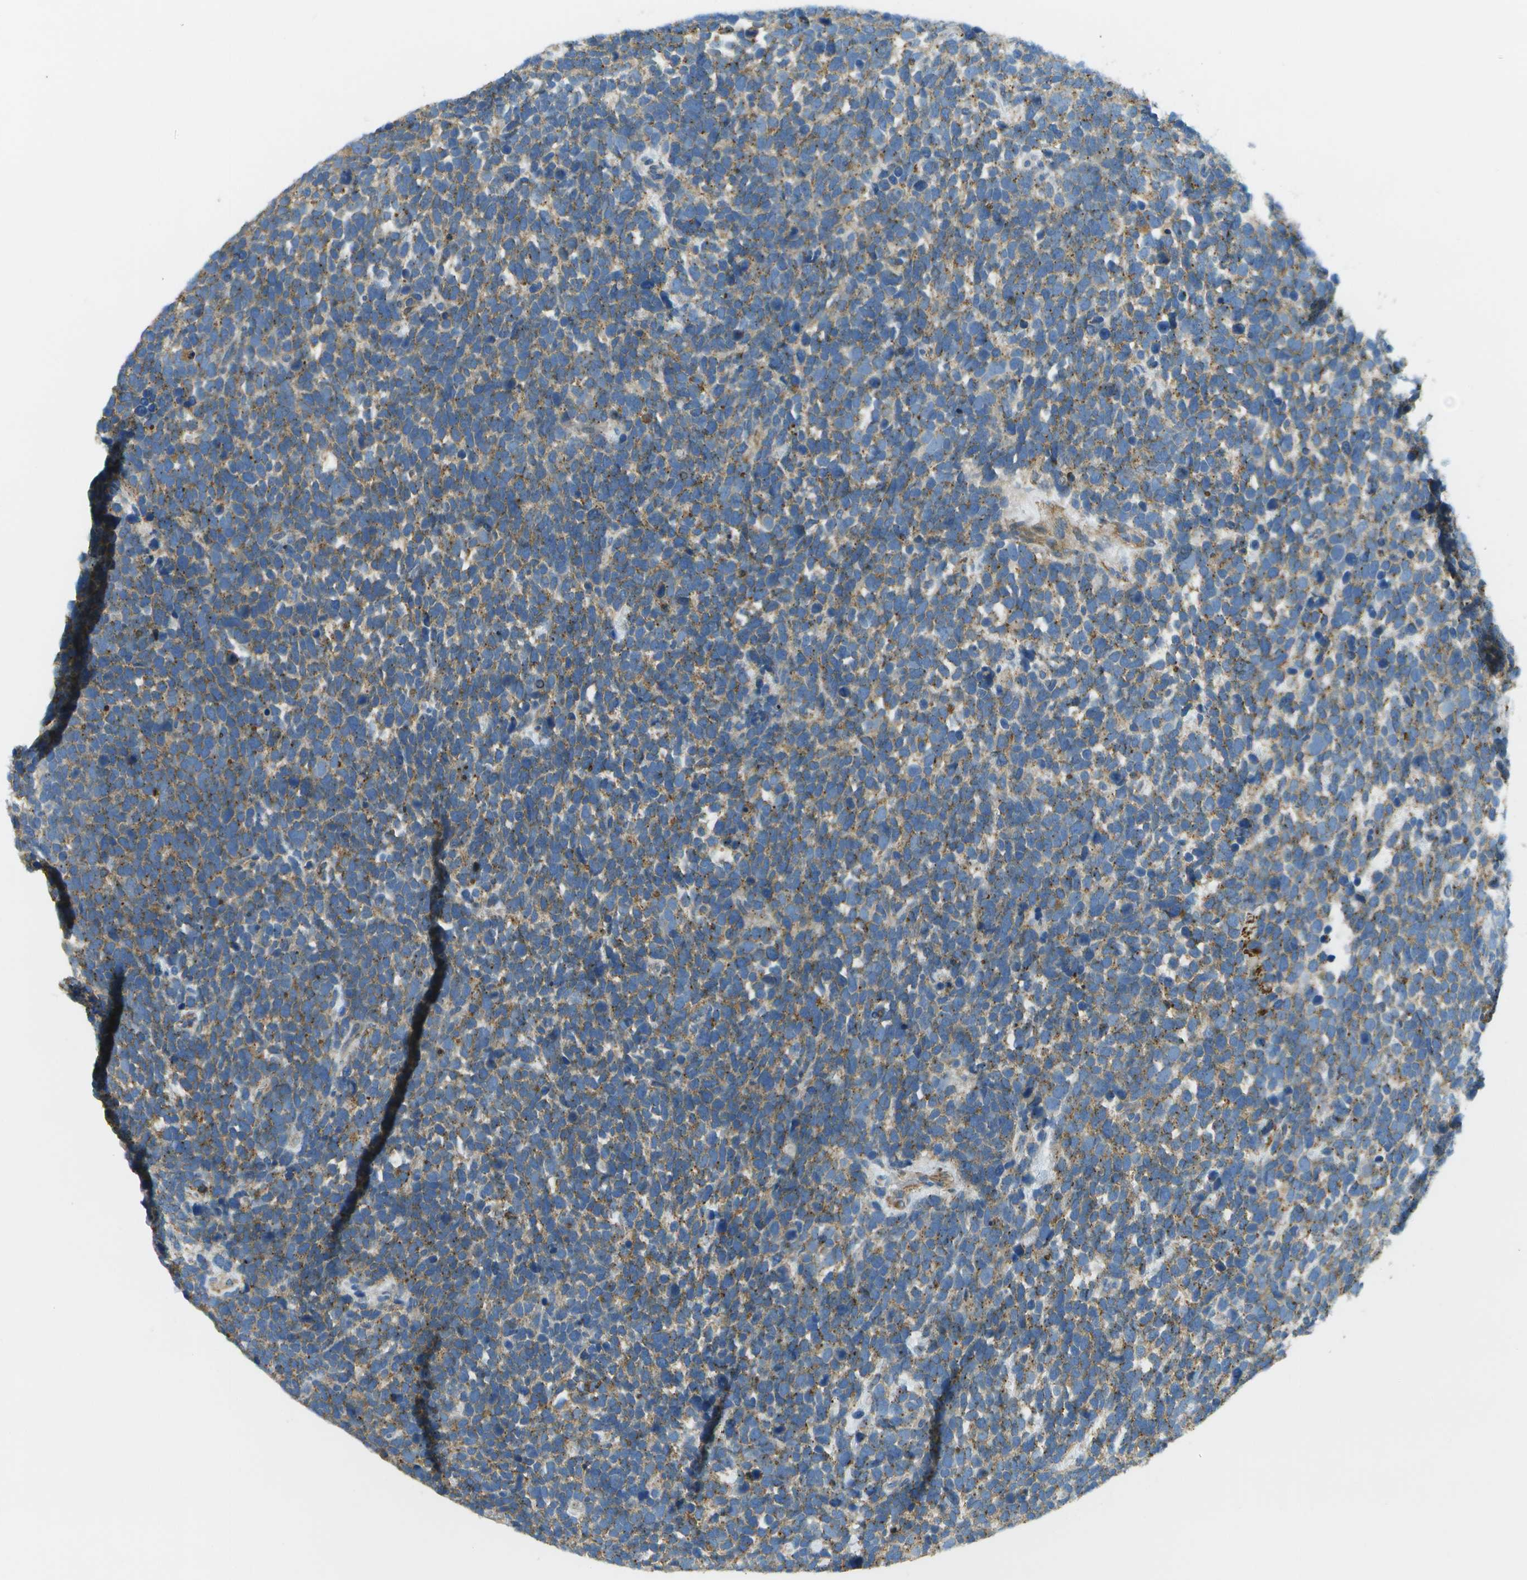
{"staining": {"intensity": "weak", "quantity": ">75%", "location": "cytoplasmic/membranous"}, "tissue": "urothelial cancer", "cell_type": "Tumor cells", "image_type": "cancer", "snomed": [{"axis": "morphology", "description": "Urothelial carcinoma, High grade"}, {"axis": "topography", "description": "Urinary bladder"}], "caption": "Human urothelial cancer stained for a protein (brown) reveals weak cytoplasmic/membranous positive positivity in about >75% of tumor cells.", "gene": "MYH11", "patient": {"sex": "female", "age": 82}}